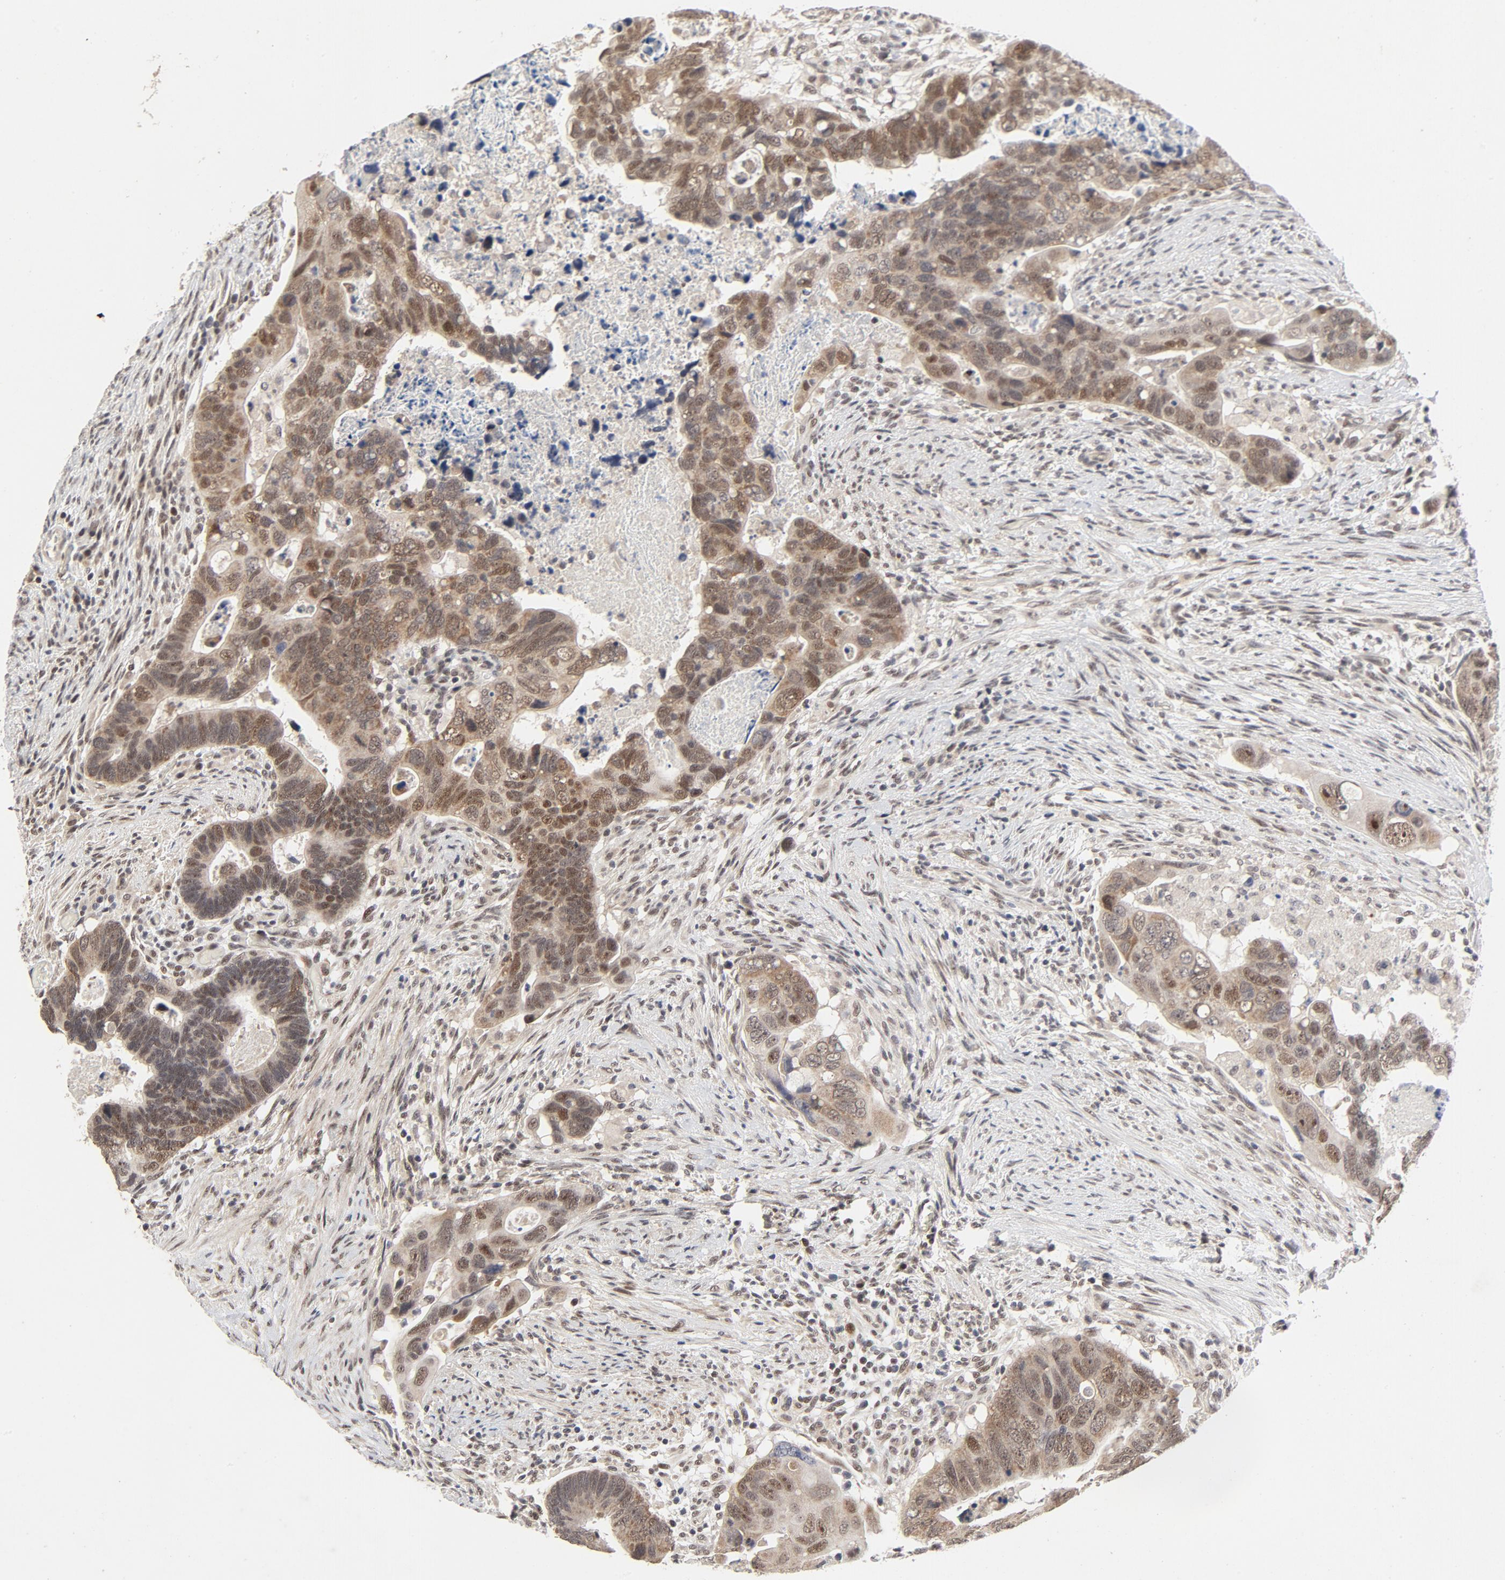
{"staining": {"intensity": "moderate", "quantity": ">75%", "location": "nuclear"}, "tissue": "colorectal cancer", "cell_type": "Tumor cells", "image_type": "cancer", "snomed": [{"axis": "morphology", "description": "Adenocarcinoma, NOS"}, {"axis": "topography", "description": "Rectum"}], "caption": "A brown stain shows moderate nuclear positivity of a protein in colorectal adenocarcinoma tumor cells.", "gene": "ZKSCAN8", "patient": {"sex": "male", "age": 53}}